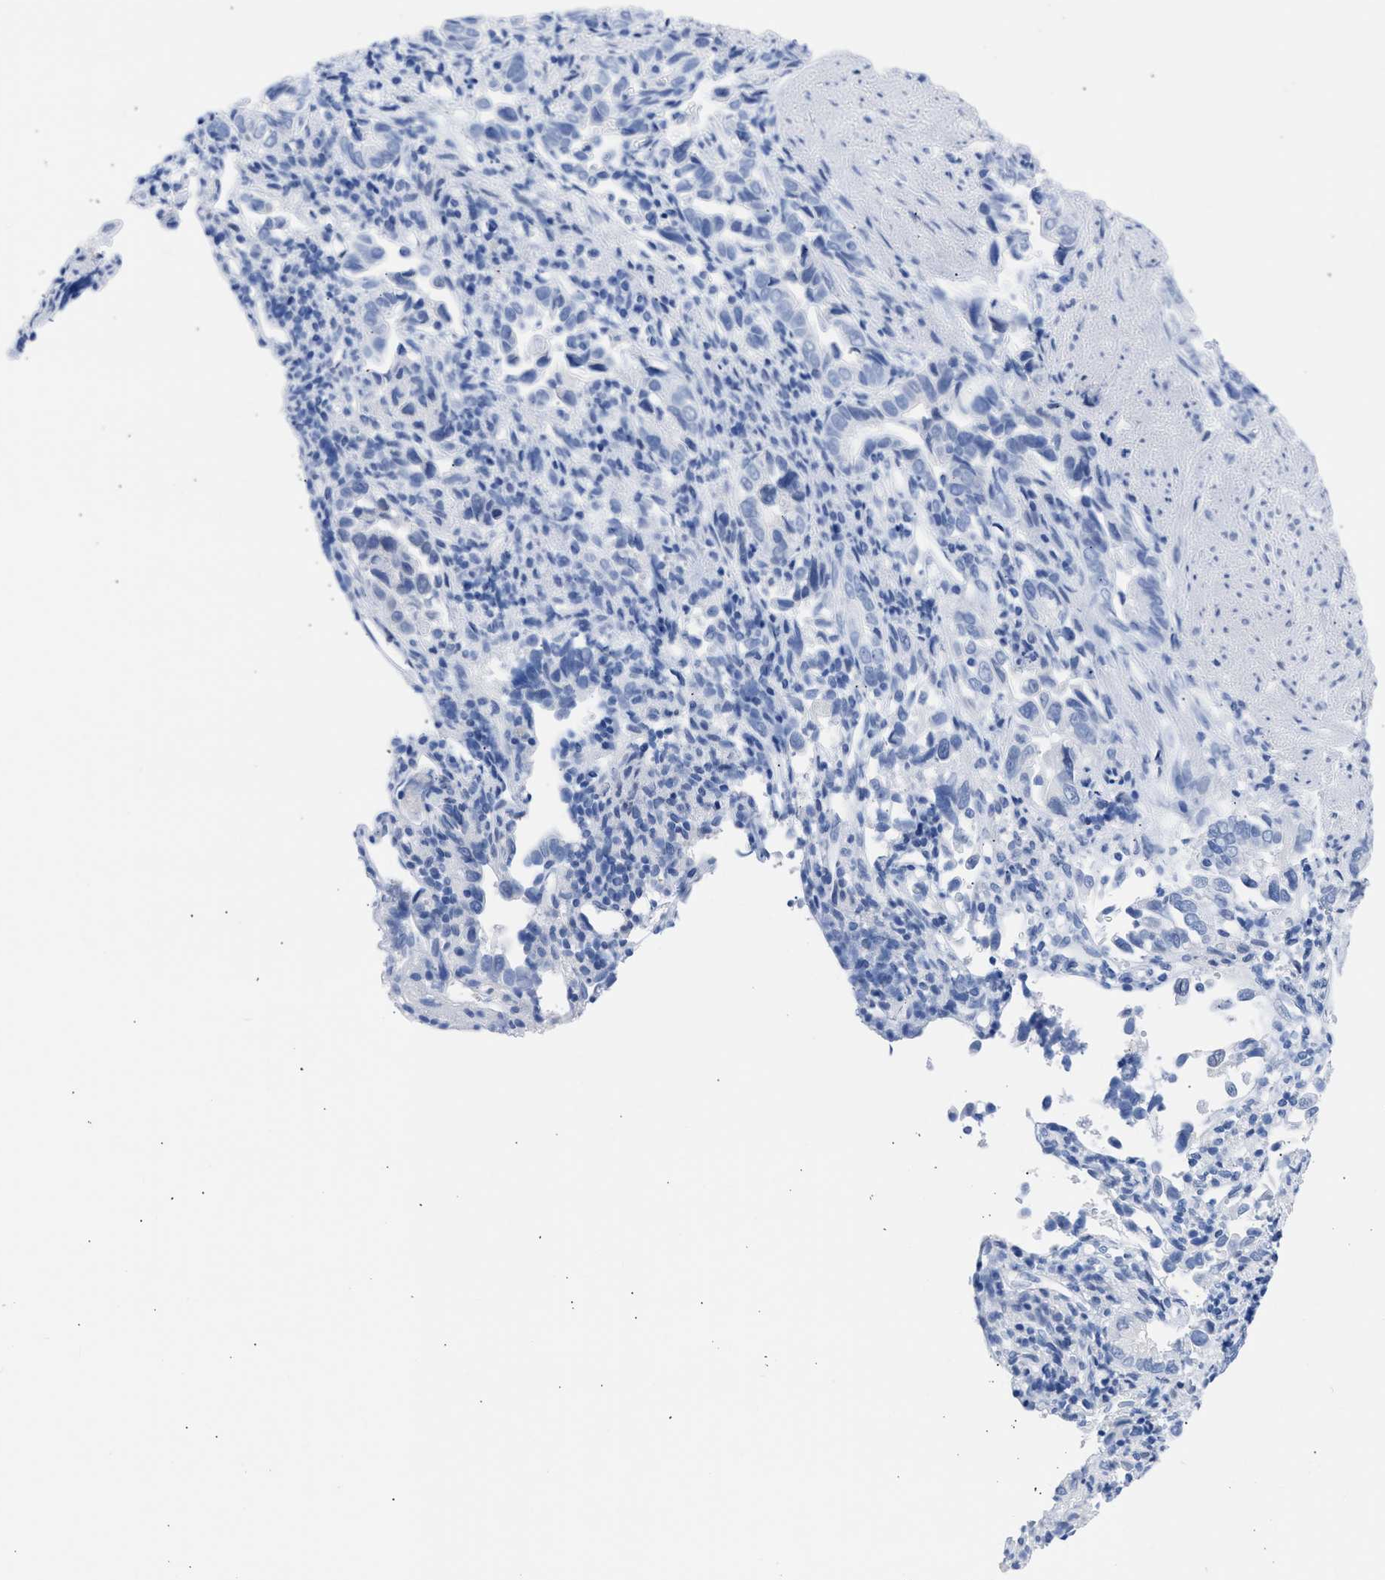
{"staining": {"intensity": "negative", "quantity": "none", "location": "none"}, "tissue": "liver cancer", "cell_type": "Tumor cells", "image_type": "cancer", "snomed": [{"axis": "morphology", "description": "Cholangiocarcinoma"}, {"axis": "topography", "description": "Liver"}], "caption": "There is no significant staining in tumor cells of liver cholangiocarcinoma.", "gene": "RSPH1", "patient": {"sex": "female", "age": 79}}